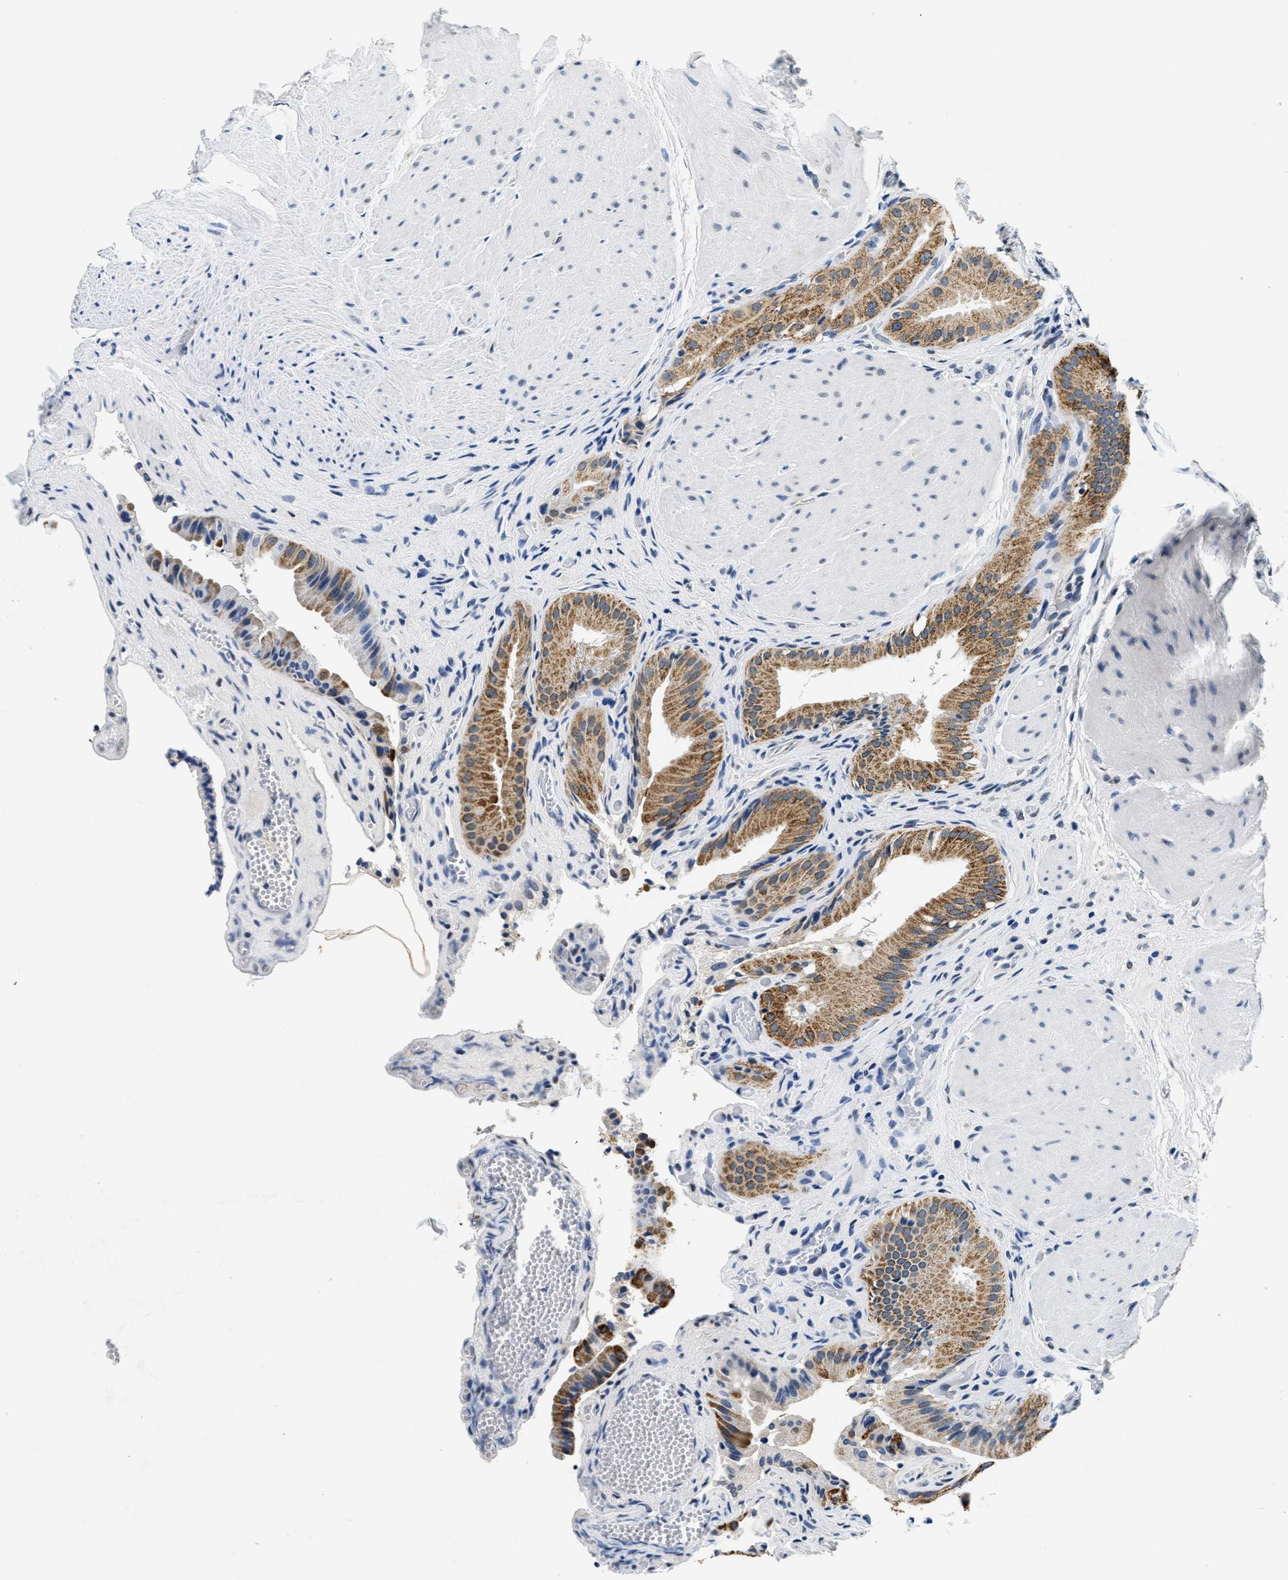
{"staining": {"intensity": "moderate", "quantity": ">75%", "location": "cytoplasmic/membranous"}, "tissue": "gallbladder", "cell_type": "Glandular cells", "image_type": "normal", "snomed": [{"axis": "morphology", "description": "Normal tissue, NOS"}, {"axis": "topography", "description": "Gallbladder"}], "caption": "IHC image of unremarkable human gallbladder stained for a protein (brown), which reveals medium levels of moderate cytoplasmic/membranous positivity in approximately >75% of glandular cells.", "gene": "HS3ST2", "patient": {"sex": "male", "age": 49}}